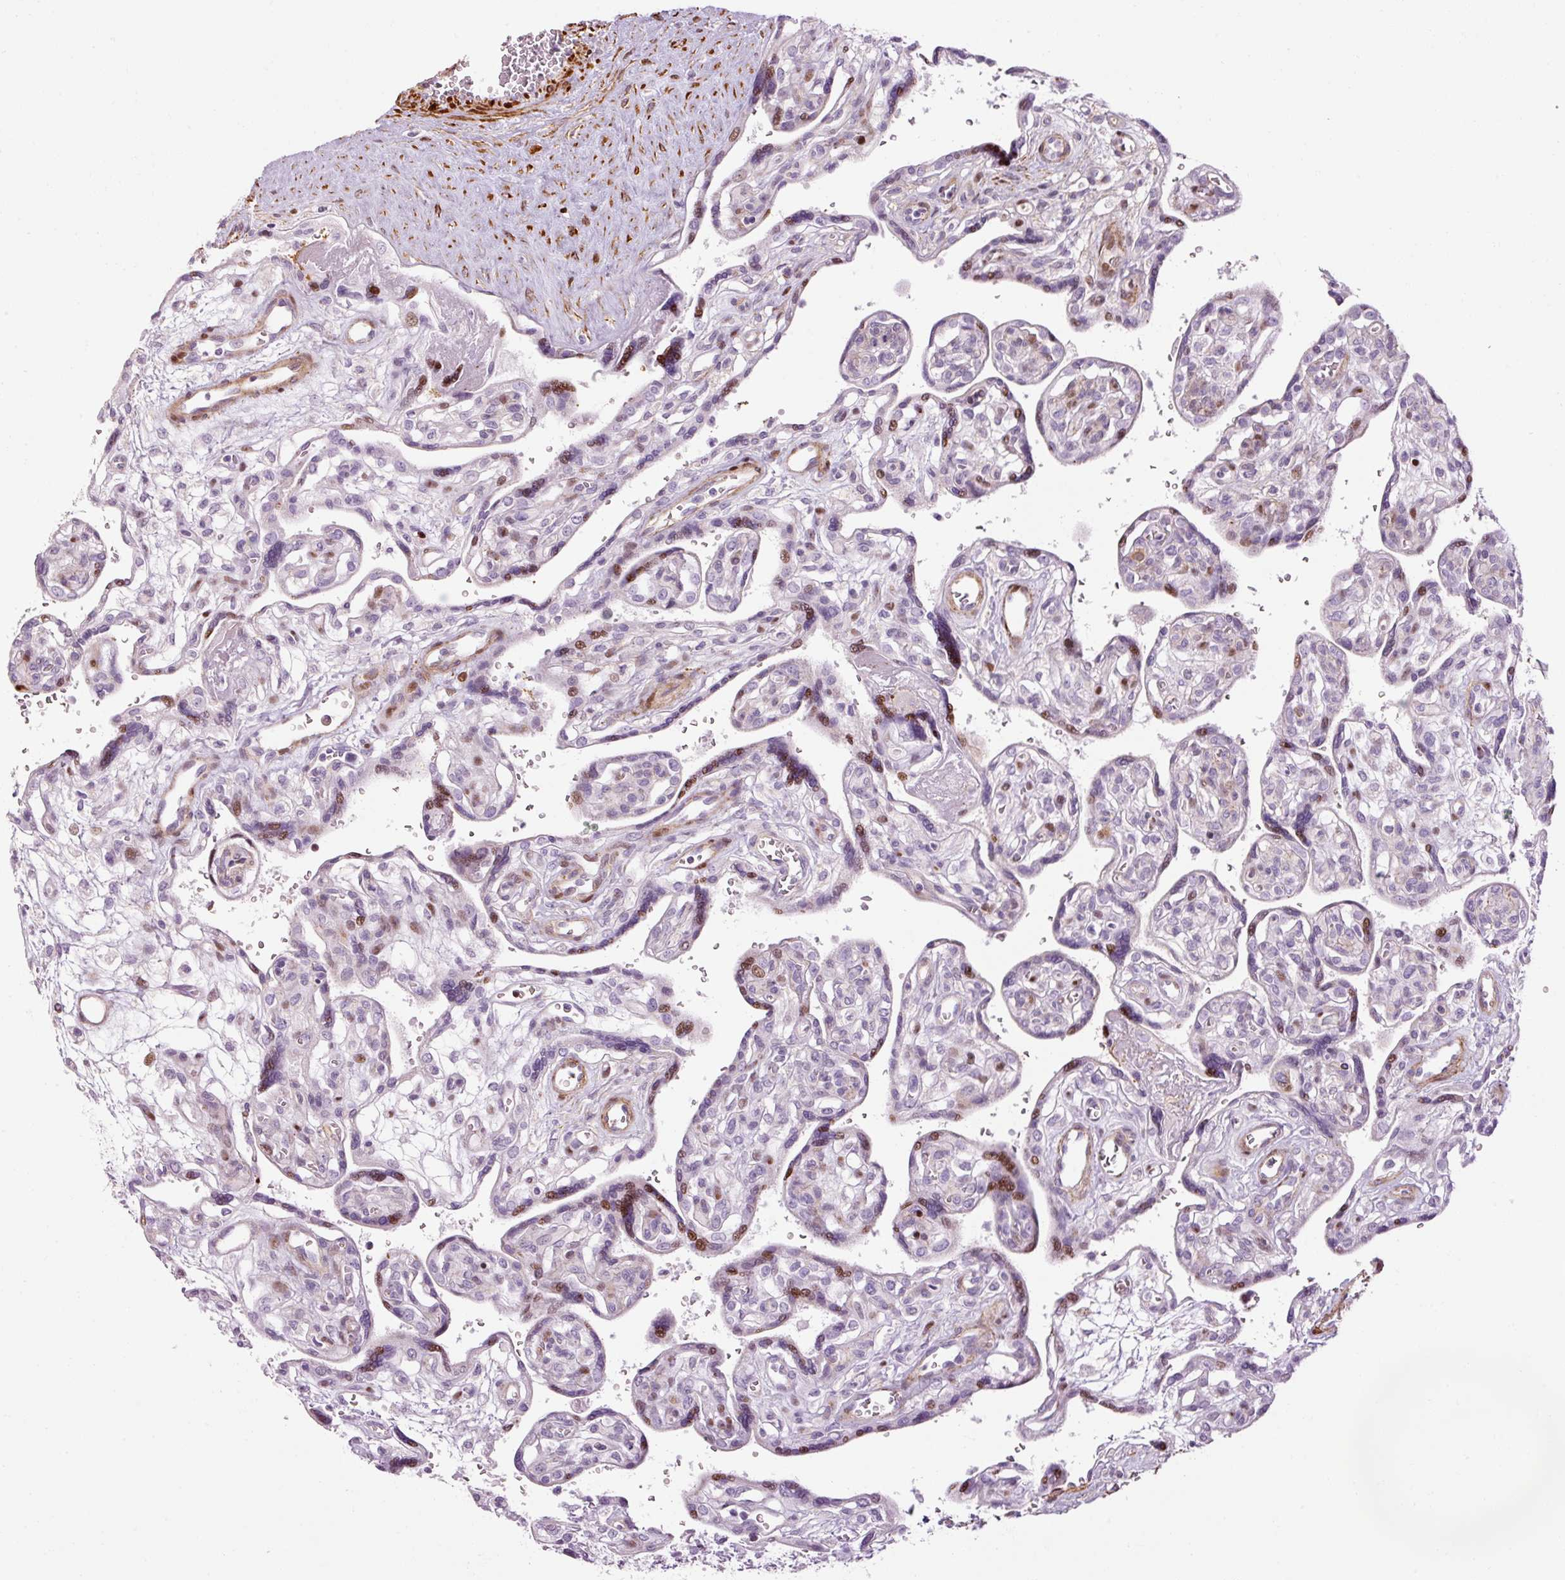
{"staining": {"intensity": "moderate", "quantity": "<25%", "location": "nuclear"}, "tissue": "placenta", "cell_type": "Decidual cells", "image_type": "normal", "snomed": [{"axis": "morphology", "description": "Normal tissue, NOS"}, {"axis": "topography", "description": "Placenta"}], "caption": "Placenta stained with a brown dye displays moderate nuclear positive staining in about <25% of decidual cells.", "gene": "ANKRD20A1", "patient": {"sex": "female", "age": 39}}